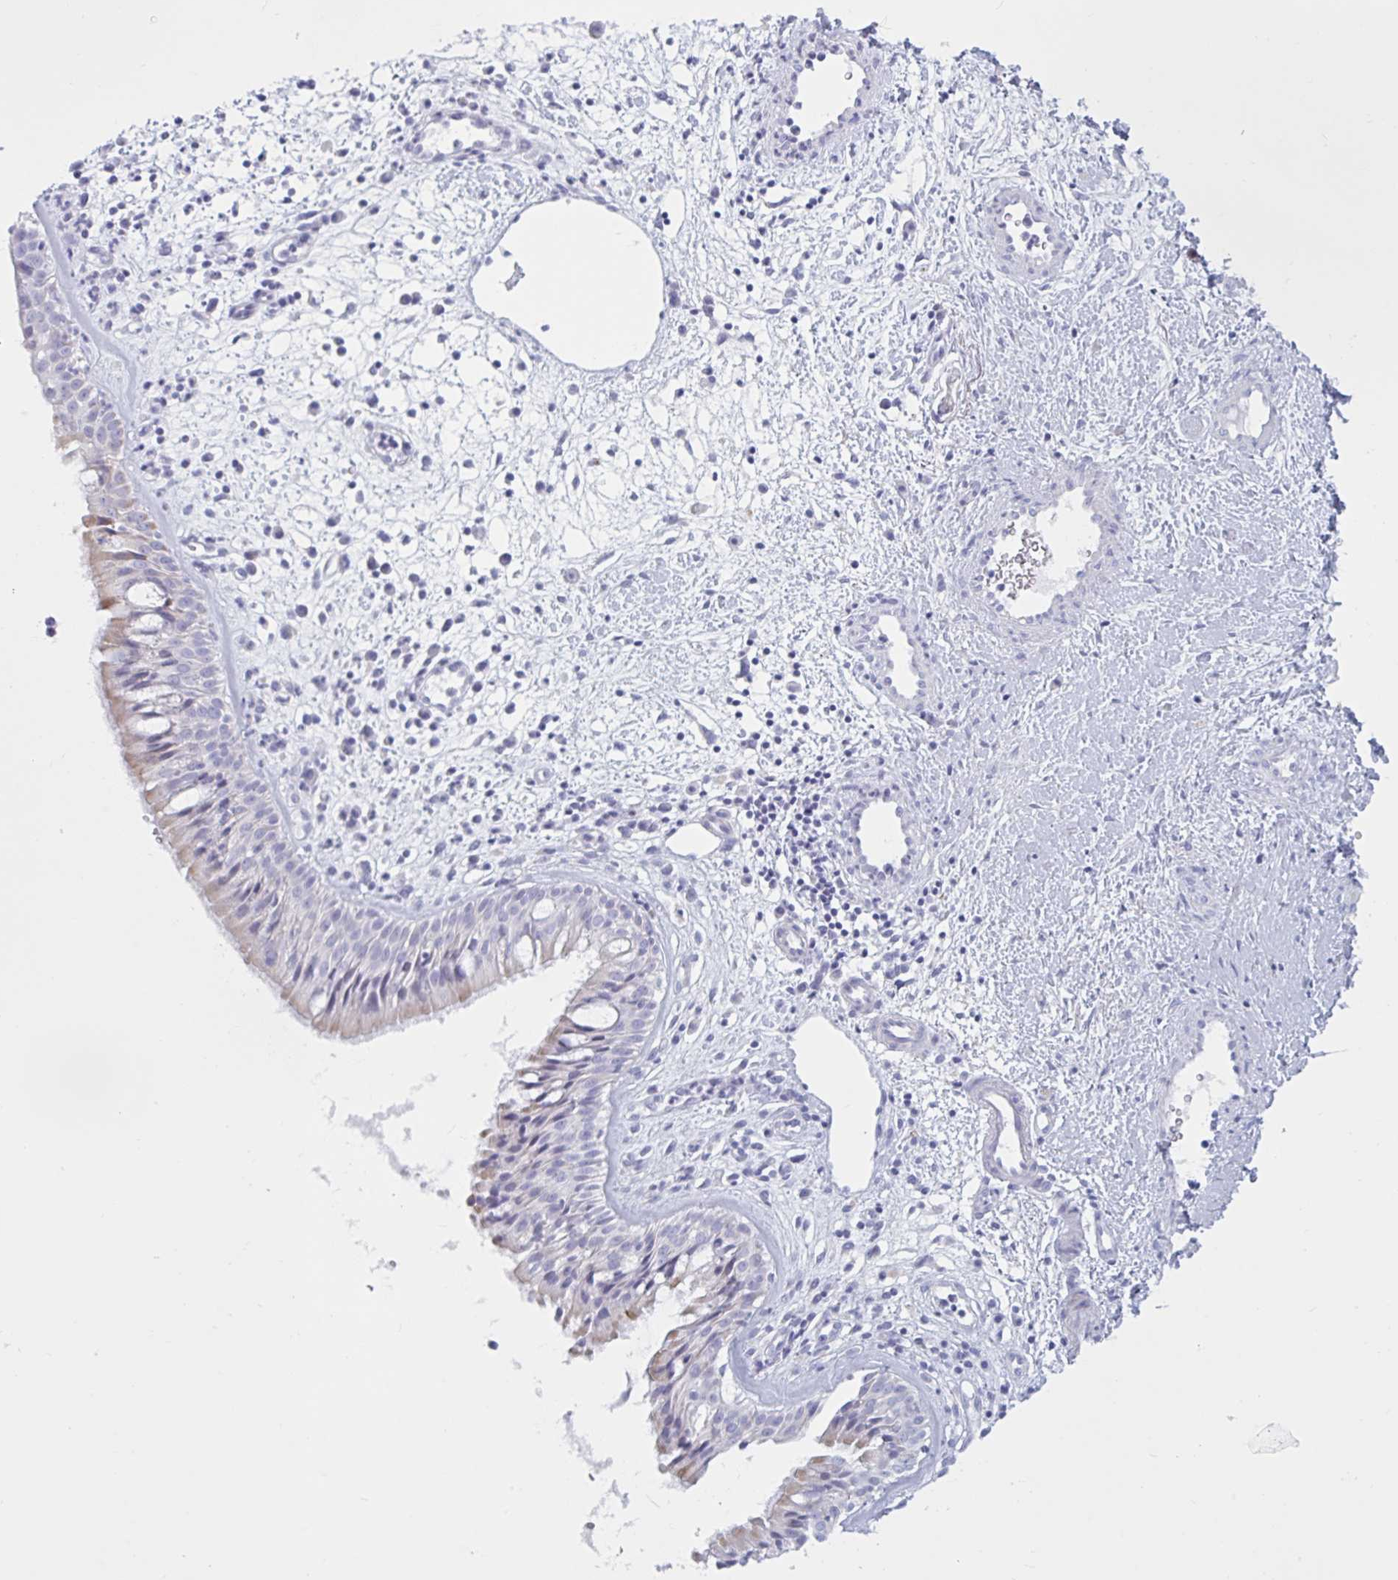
{"staining": {"intensity": "negative", "quantity": "none", "location": "none"}, "tissue": "nasopharynx", "cell_type": "Respiratory epithelial cells", "image_type": "normal", "snomed": [{"axis": "morphology", "description": "Normal tissue, NOS"}, {"axis": "topography", "description": "Nasopharynx"}], "caption": "Immunohistochemistry image of normal nasopharynx: human nasopharynx stained with DAB (3,3'-diaminobenzidine) displays no significant protein staining in respiratory epithelial cells.", "gene": "ATG9A", "patient": {"sex": "male", "age": 65}}